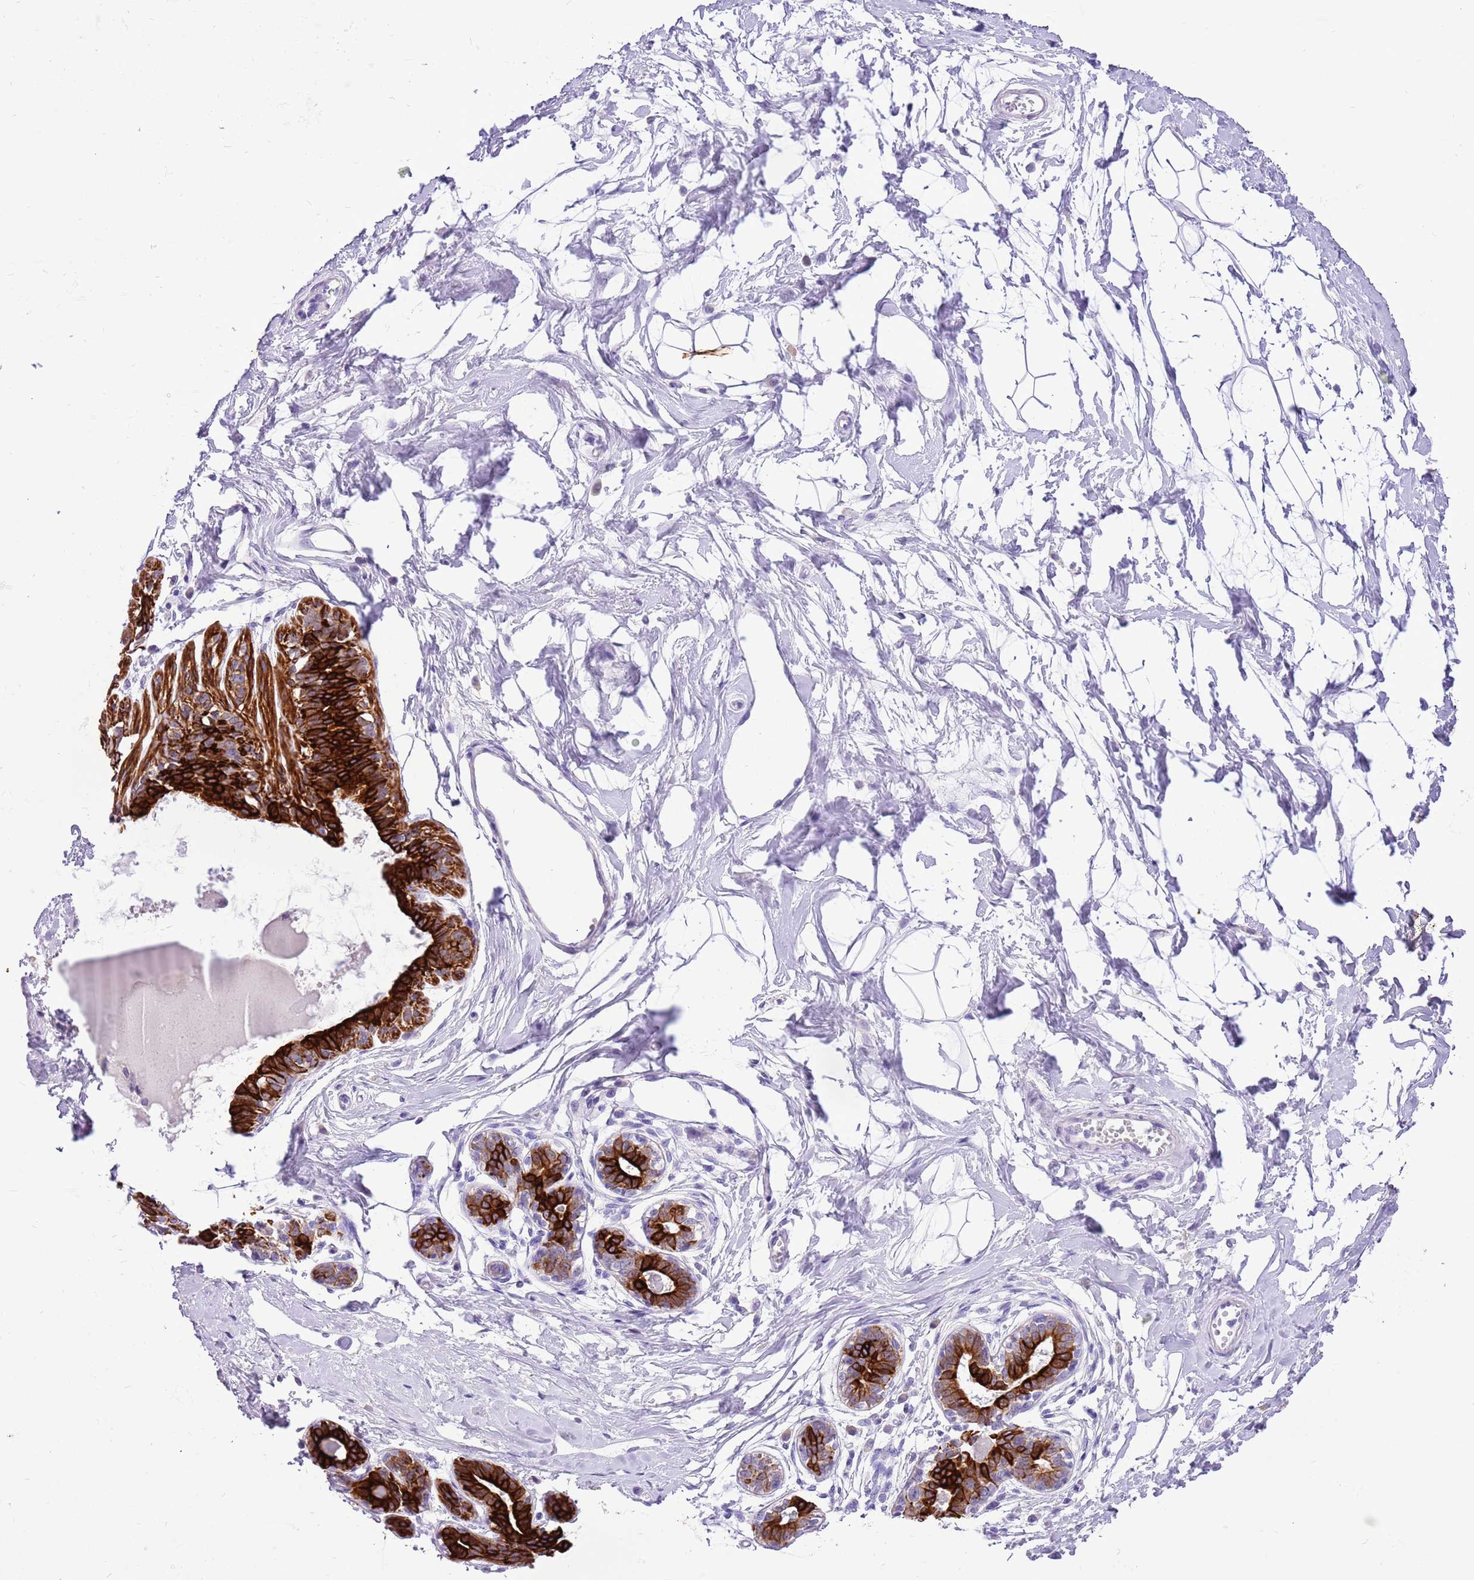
{"staining": {"intensity": "negative", "quantity": "none", "location": "none"}, "tissue": "breast", "cell_type": "Adipocytes", "image_type": "normal", "snomed": [{"axis": "morphology", "description": "Normal tissue, NOS"}, {"axis": "topography", "description": "Breast"}], "caption": "Normal breast was stained to show a protein in brown. There is no significant expression in adipocytes. The staining was performed using DAB (3,3'-diaminobenzidine) to visualize the protein expression in brown, while the nuclei were stained in blue with hematoxylin (Magnification: 20x).", "gene": "R3HDM4", "patient": {"sex": "female", "age": 45}}